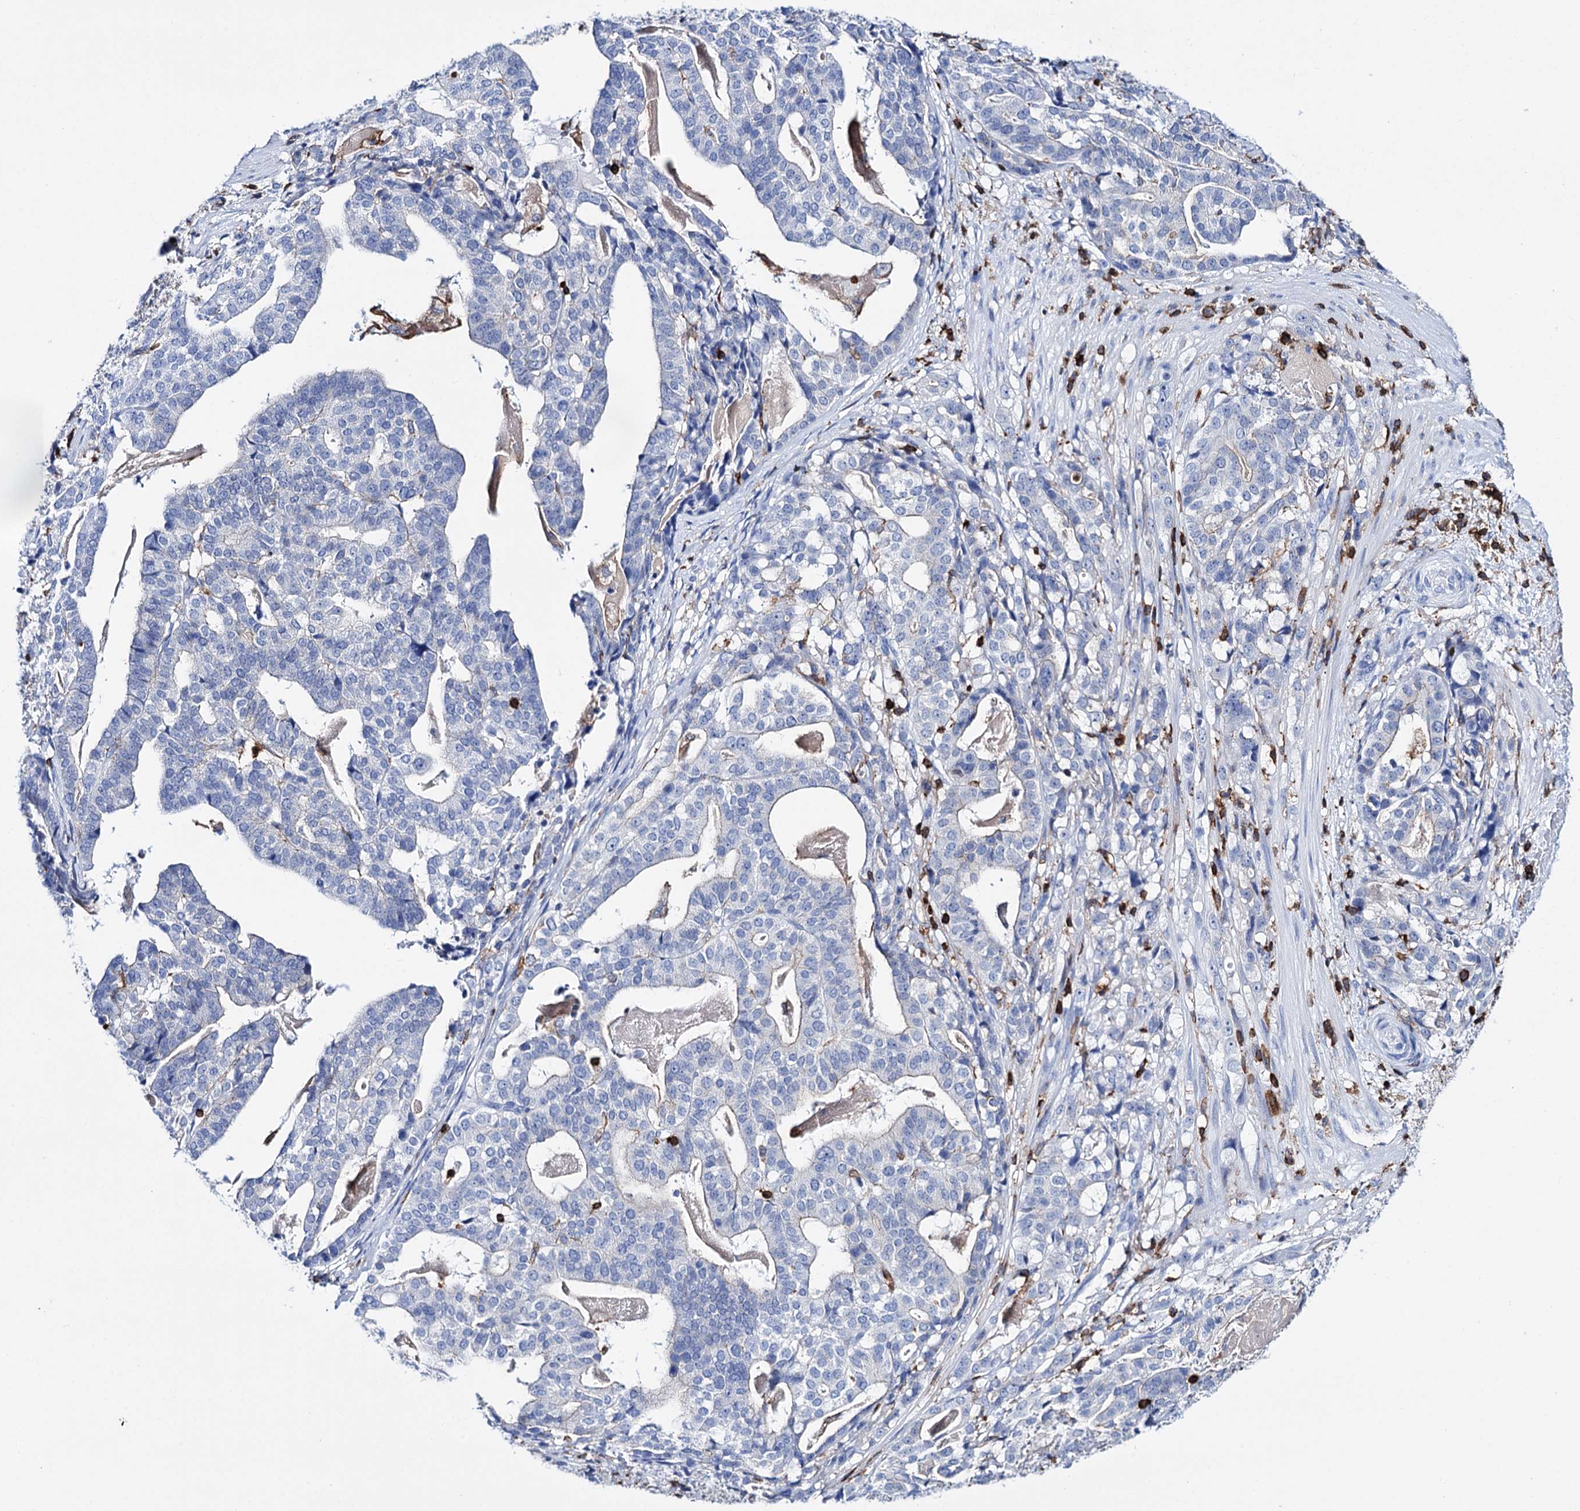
{"staining": {"intensity": "negative", "quantity": "none", "location": "none"}, "tissue": "stomach cancer", "cell_type": "Tumor cells", "image_type": "cancer", "snomed": [{"axis": "morphology", "description": "Adenocarcinoma, NOS"}, {"axis": "topography", "description": "Stomach"}], "caption": "An image of human stomach cancer (adenocarcinoma) is negative for staining in tumor cells.", "gene": "DEF6", "patient": {"sex": "male", "age": 48}}